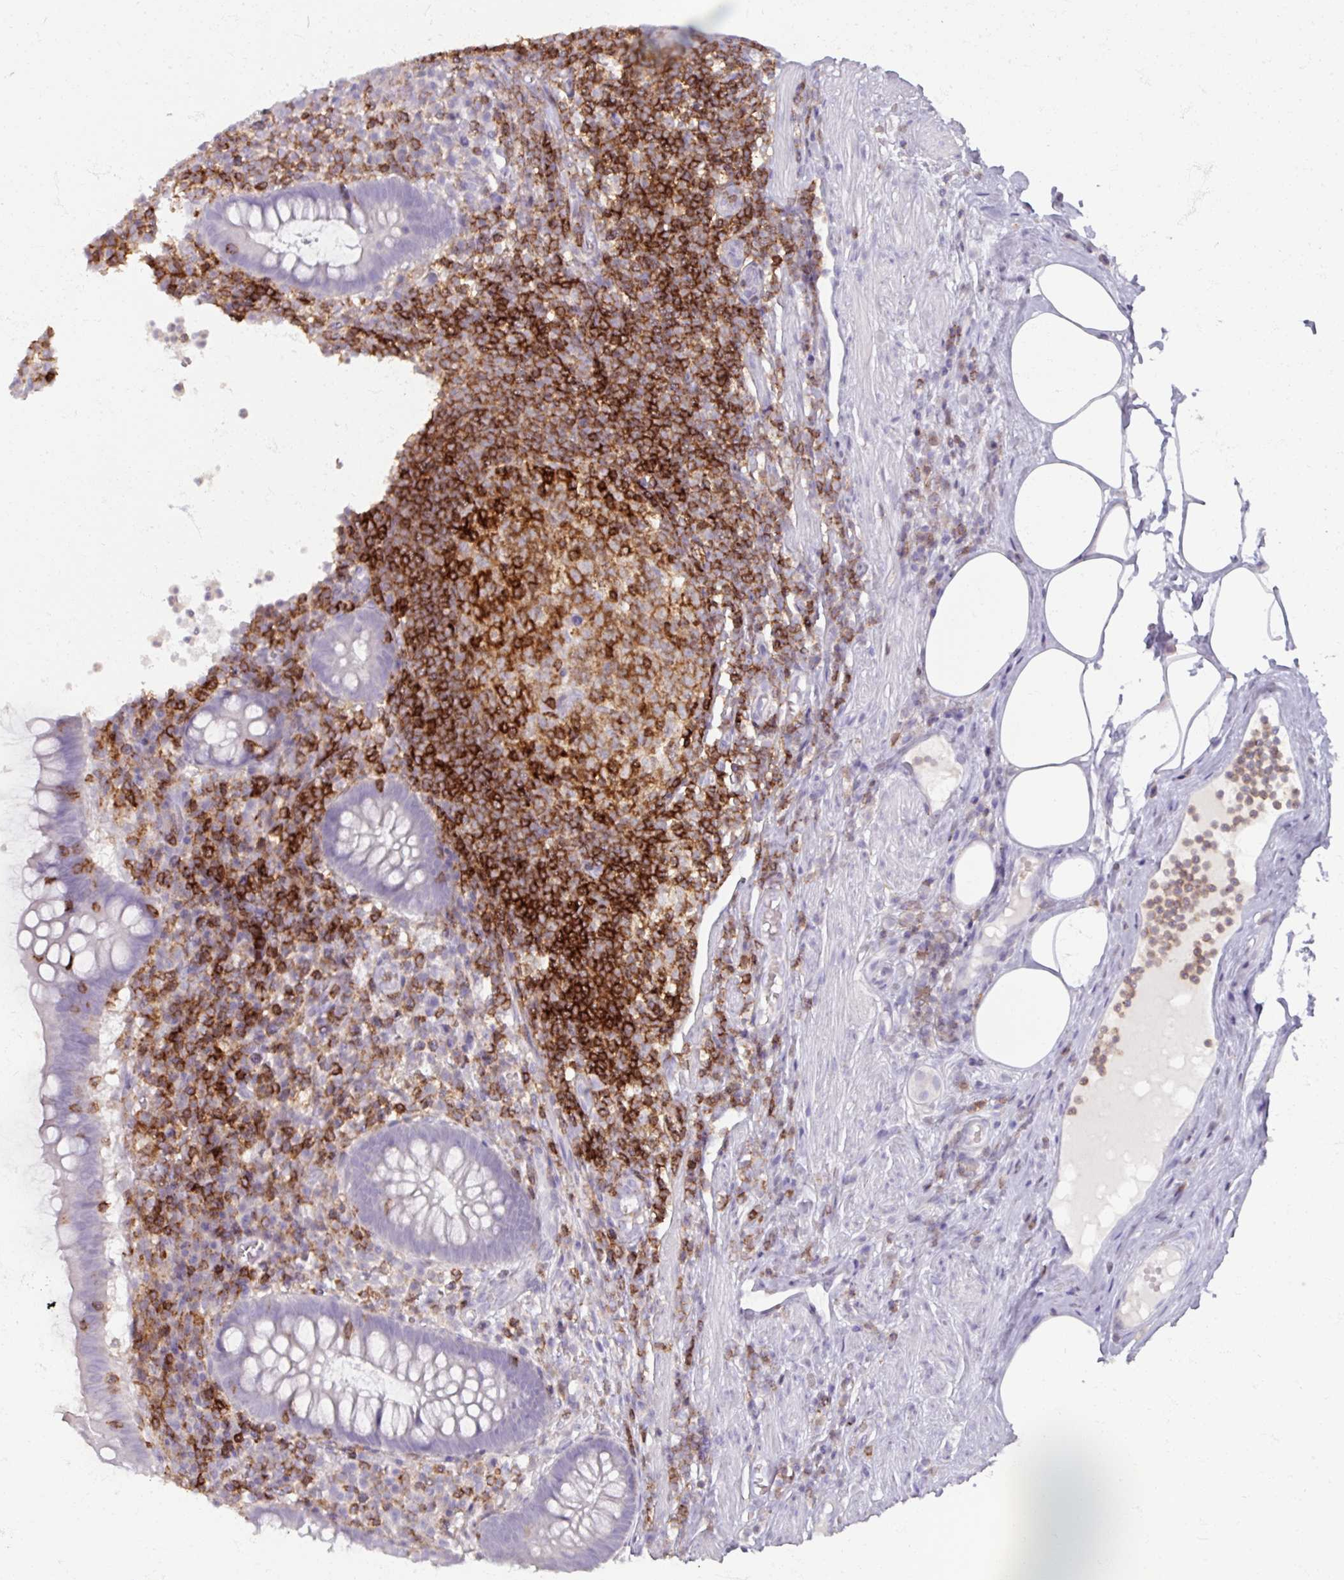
{"staining": {"intensity": "negative", "quantity": "none", "location": "none"}, "tissue": "appendix", "cell_type": "Glandular cells", "image_type": "normal", "snomed": [{"axis": "morphology", "description": "Normal tissue, NOS"}, {"axis": "topography", "description": "Appendix"}], "caption": "Micrograph shows no protein expression in glandular cells of benign appendix. (IHC, brightfield microscopy, high magnification).", "gene": "PTPRC", "patient": {"sex": "female", "age": 56}}